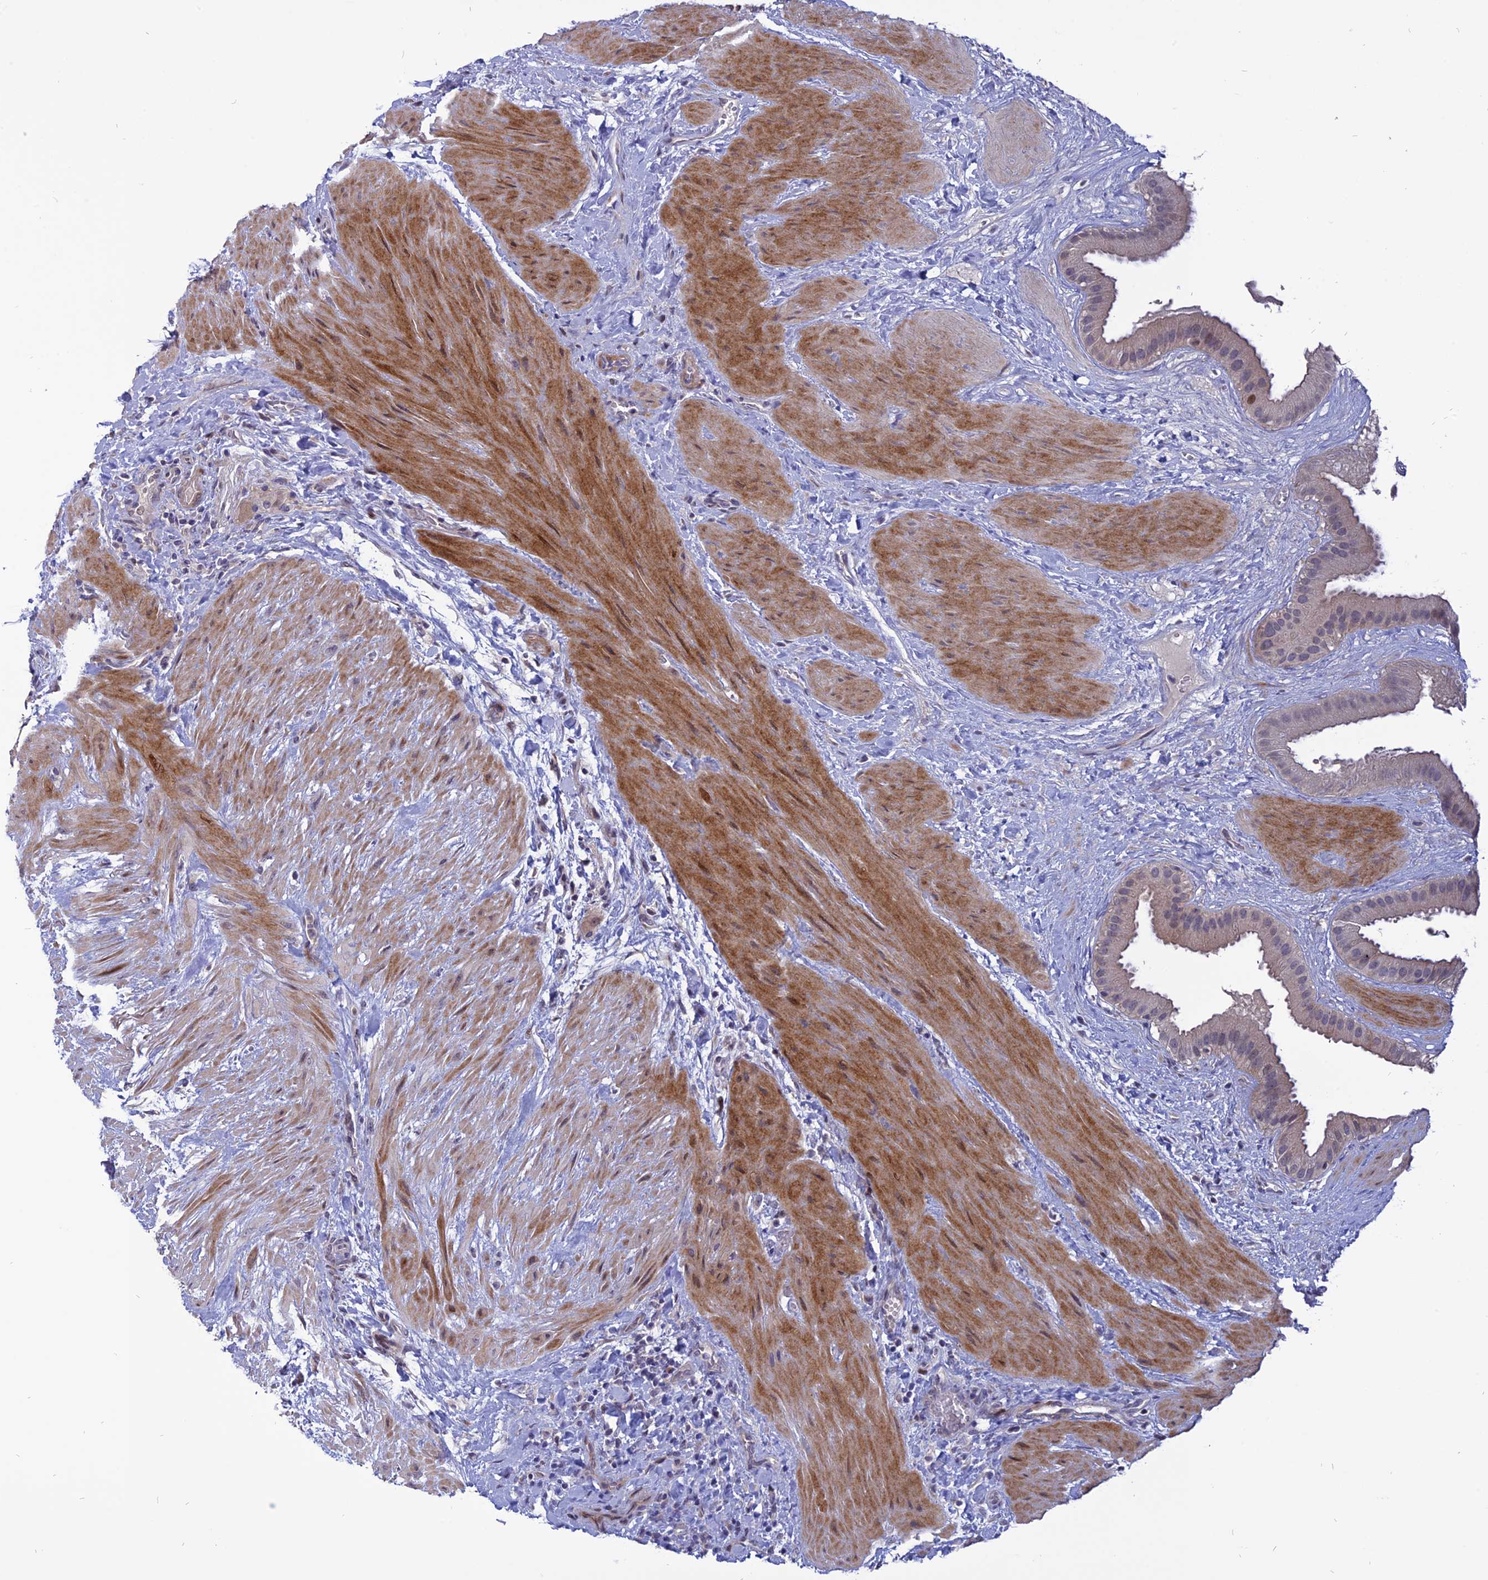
{"staining": {"intensity": "moderate", "quantity": "<25%", "location": "cytoplasmic/membranous"}, "tissue": "gallbladder", "cell_type": "Glandular cells", "image_type": "normal", "snomed": [{"axis": "morphology", "description": "Normal tissue, NOS"}, {"axis": "topography", "description": "Gallbladder"}], "caption": "Protein expression analysis of benign gallbladder shows moderate cytoplasmic/membranous staining in approximately <25% of glandular cells. (Stains: DAB in brown, nuclei in blue, Microscopy: brightfield microscopy at high magnification).", "gene": "TMEM263", "patient": {"sex": "male", "age": 55}}